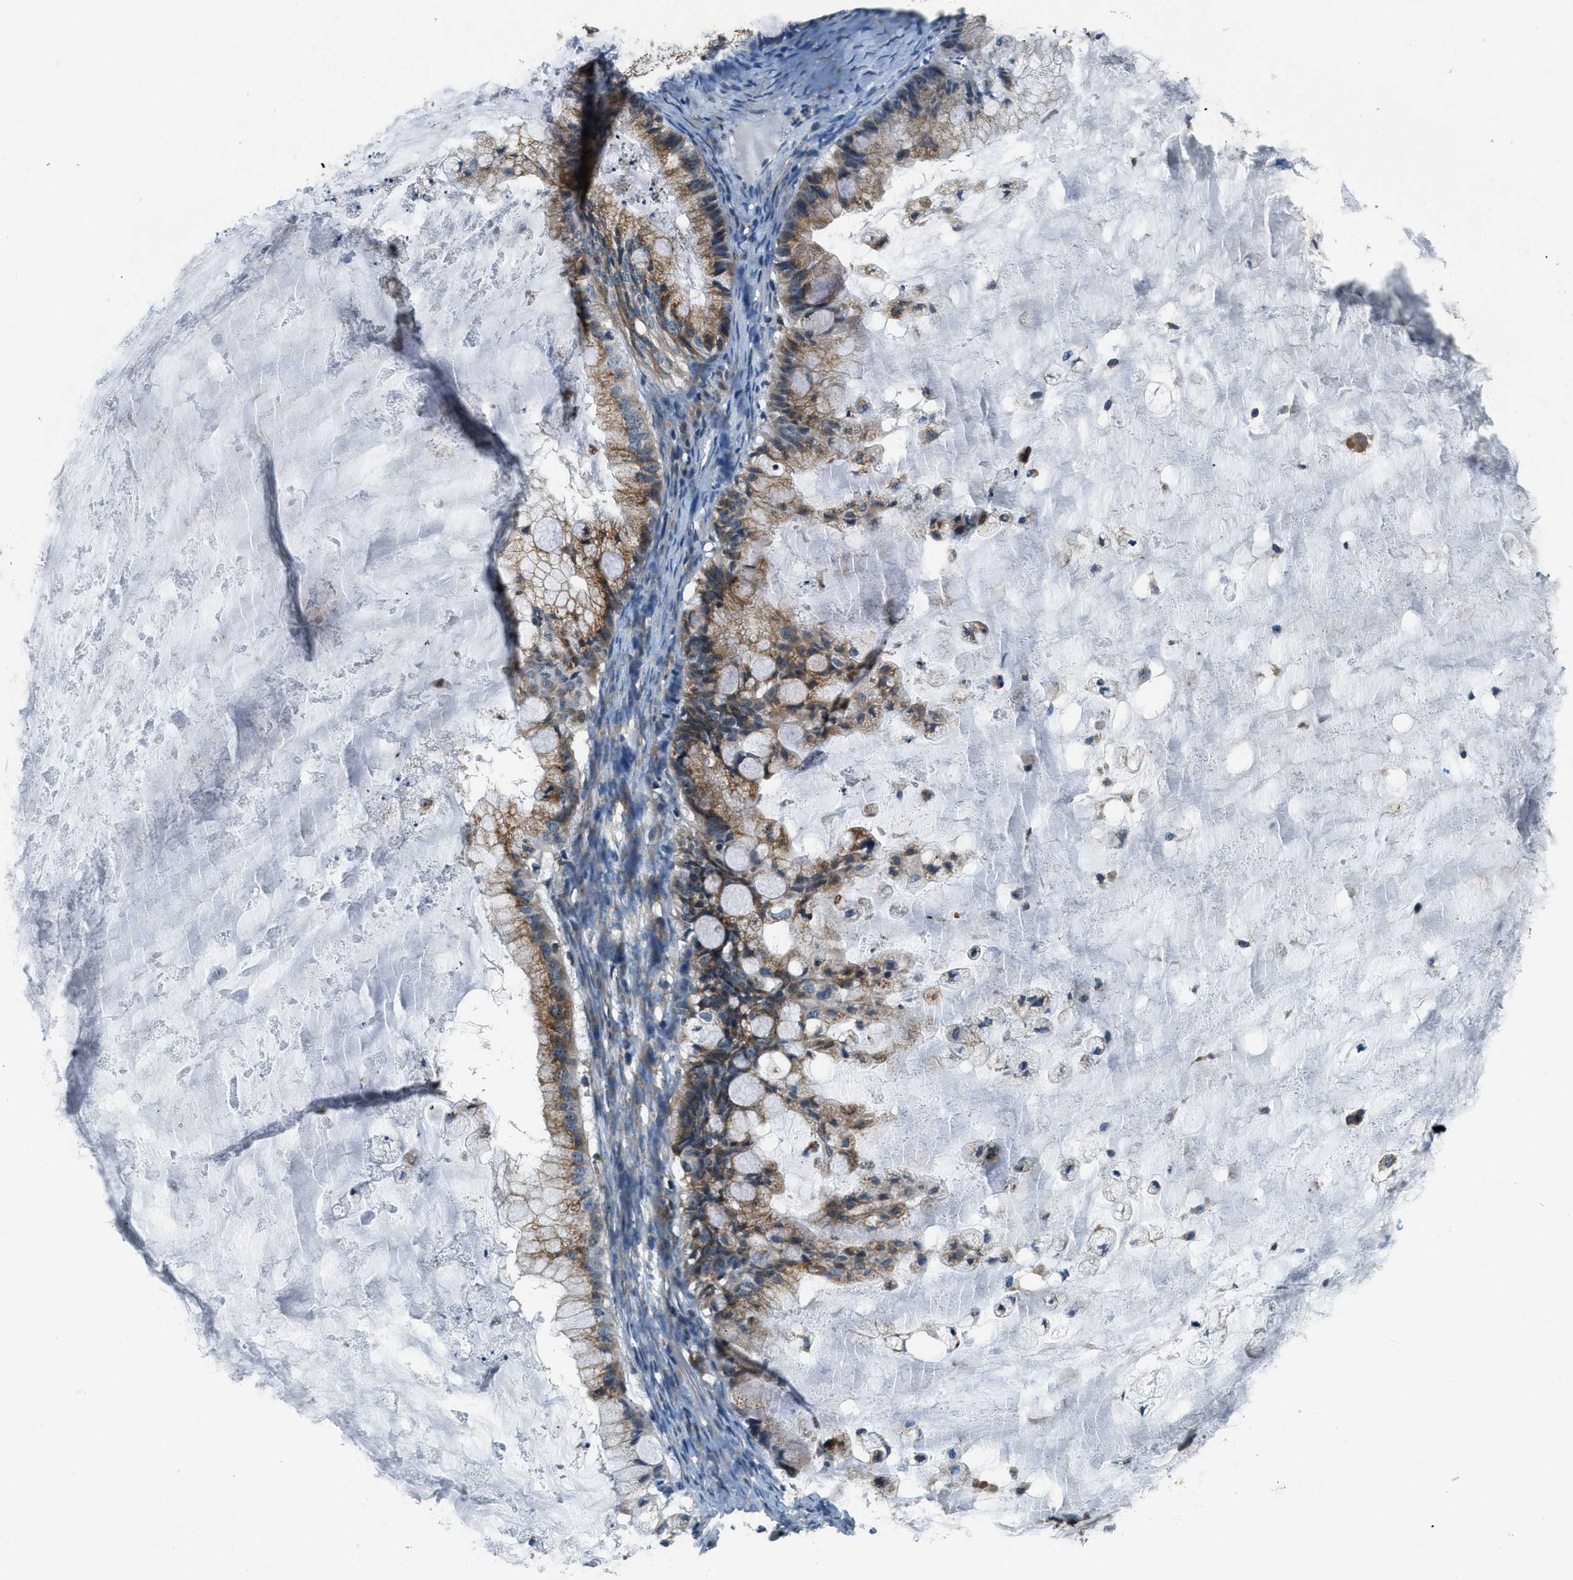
{"staining": {"intensity": "moderate", "quantity": ">75%", "location": "cytoplasmic/membranous"}, "tissue": "ovarian cancer", "cell_type": "Tumor cells", "image_type": "cancer", "snomed": [{"axis": "morphology", "description": "Cystadenocarcinoma, mucinous, NOS"}, {"axis": "topography", "description": "Ovary"}], "caption": "Approximately >75% of tumor cells in human ovarian mucinous cystadenocarcinoma reveal moderate cytoplasmic/membranous protein expression as visualized by brown immunohistochemical staining.", "gene": "HERC2", "patient": {"sex": "female", "age": 57}}